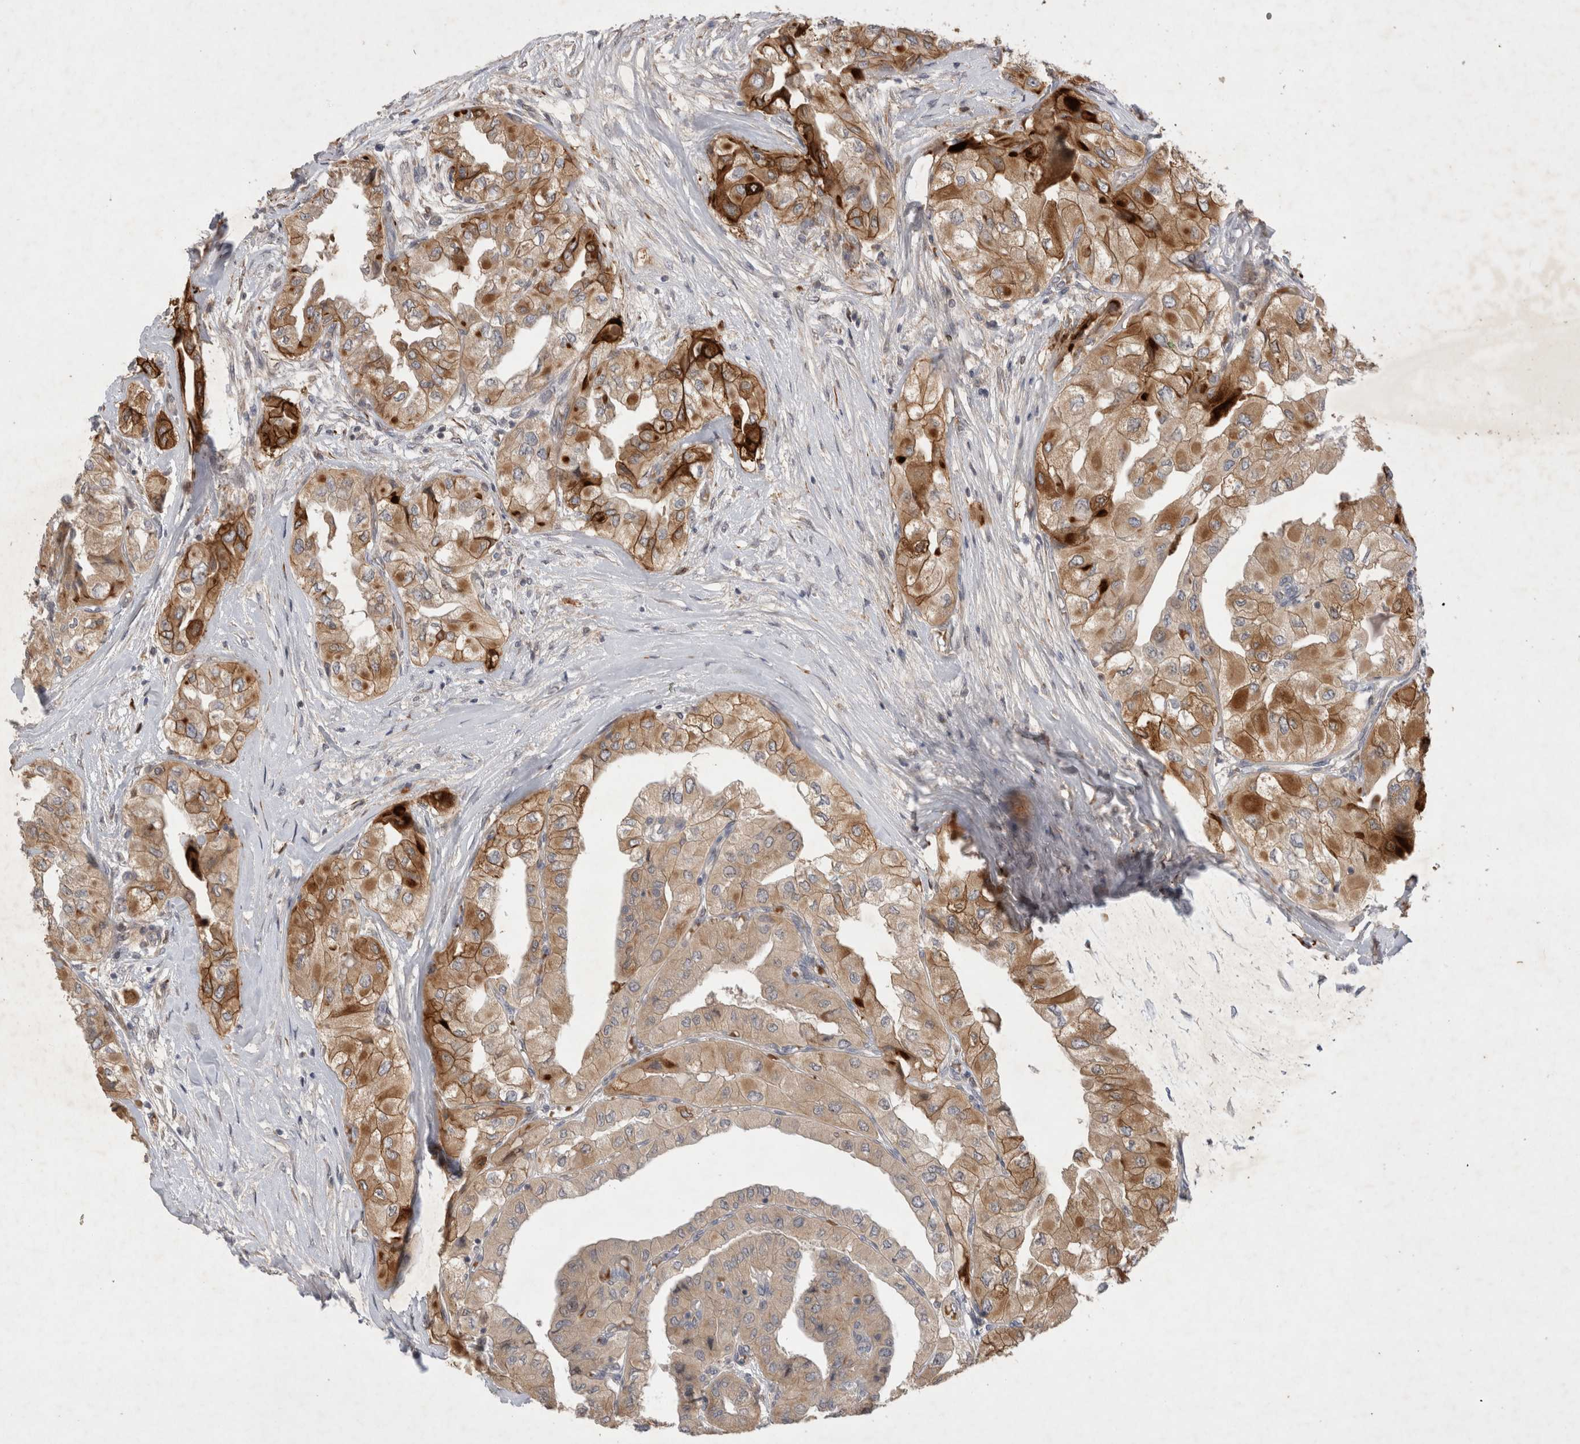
{"staining": {"intensity": "moderate", "quantity": ">75%", "location": "cytoplasmic/membranous"}, "tissue": "thyroid cancer", "cell_type": "Tumor cells", "image_type": "cancer", "snomed": [{"axis": "morphology", "description": "Papillary adenocarcinoma, NOS"}, {"axis": "topography", "description": "Thyroid gland"}], "caption": "Immunohistochemical staining of papillary adenocarcinoma (thyroid) exhibits medium levels of moderate cytoplasmic/membranous protein staining in approximately >75% of tumor cells.", "gene": "NMU", "patient": {"sex": "female", "age": 59}}